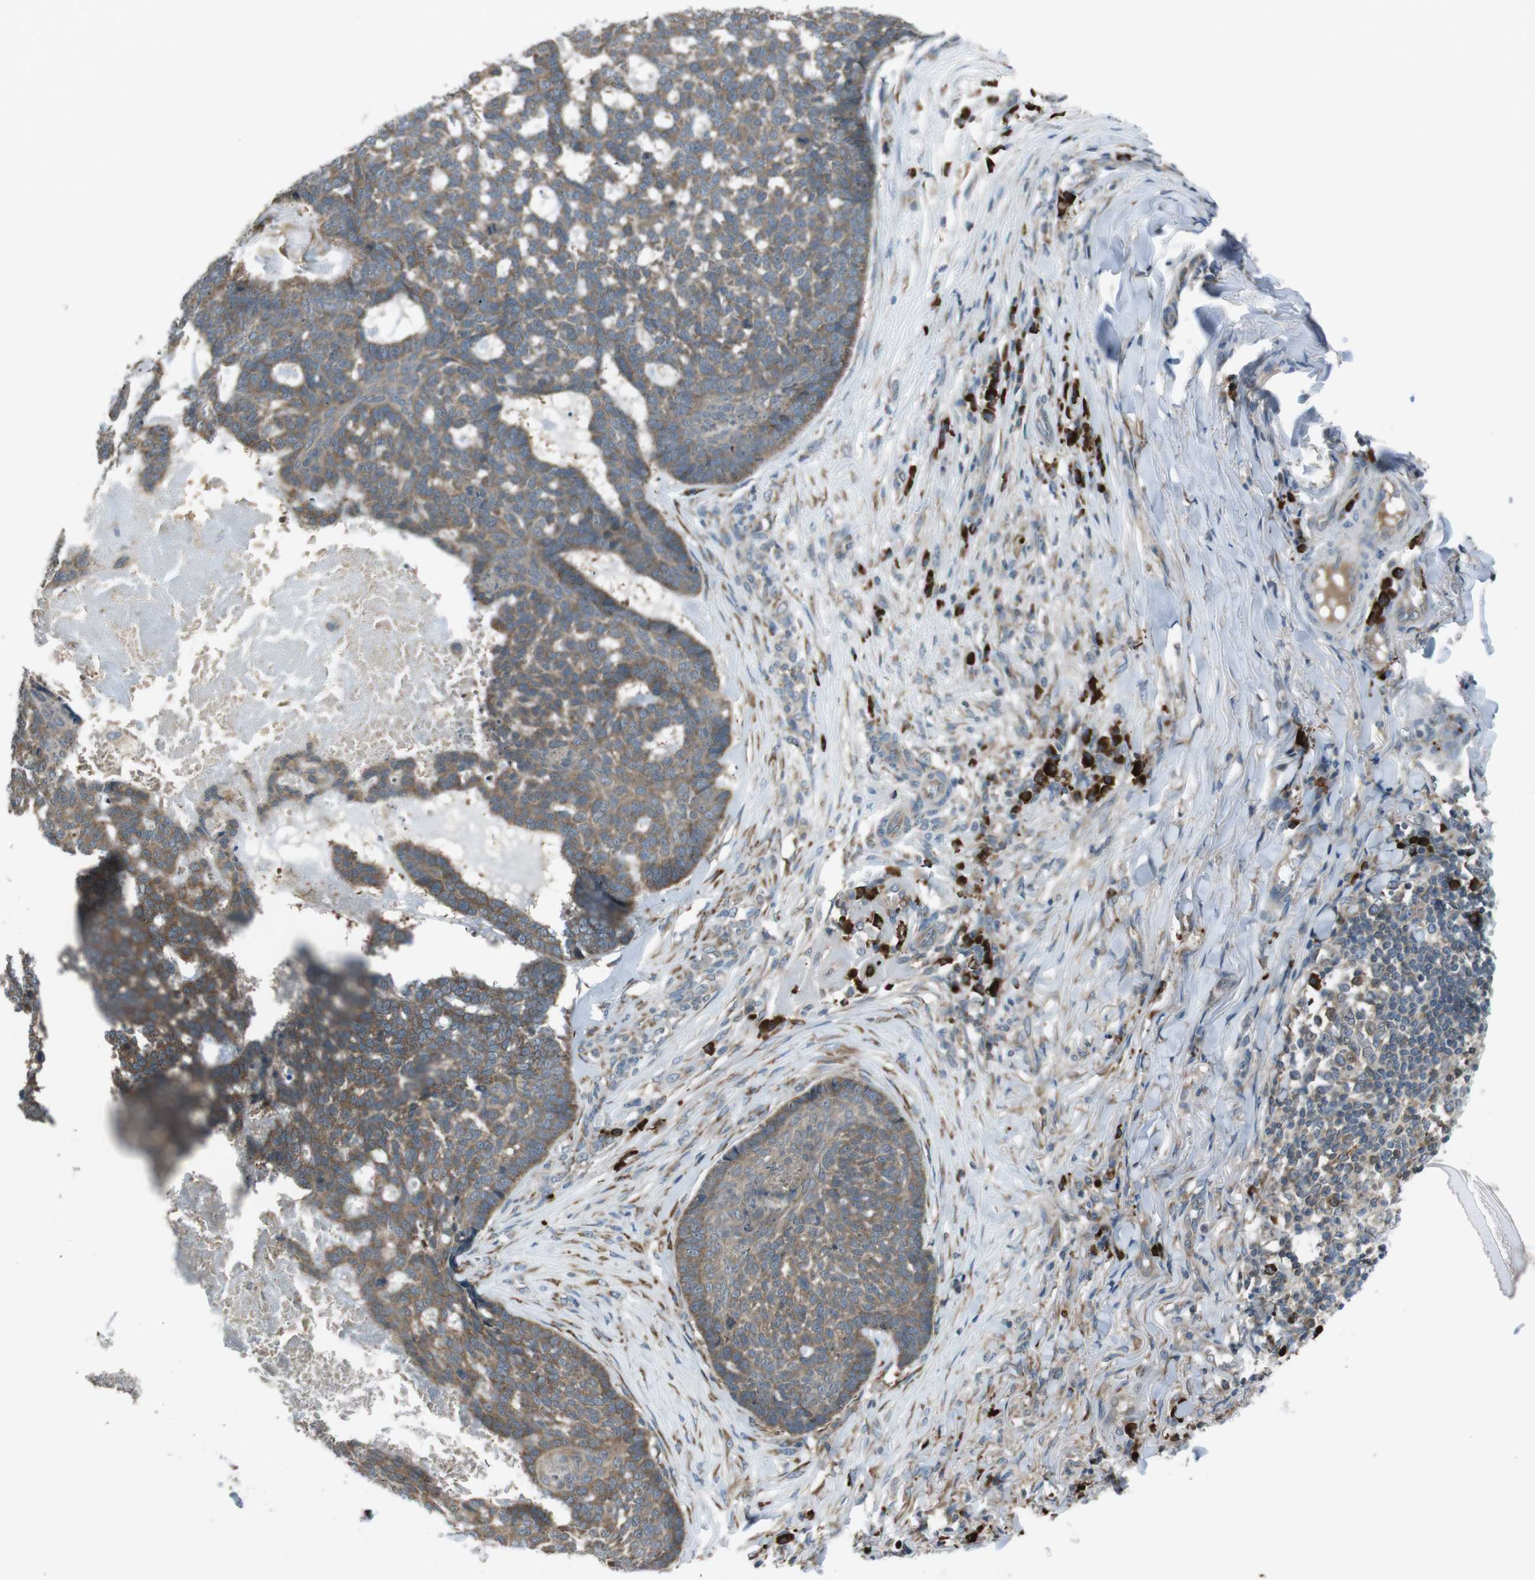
{"staining": {"intensity": "moderate", "quantity": ">75%", "location": "cytoplasmic/membranous"}, "tissue": "skin cancer", "cell_type": "Tumor cells", "image_type": "cancer", "snomed": [{"axis": "morphology", "description": "Basal cell carcinoma"}, {"axis": "topography", "description": "Skin"}], "caption": "DAB (3,3'-diaminobenzidine) immunohistochemical staining of human skin cancer (basal cell carcinoma) demonstrates moderate cytoplasmic/membranous protein positivity in about >75% of tumor cells.", "gene": "SSR3", "patient": {"sex": "male", "age": 84}}